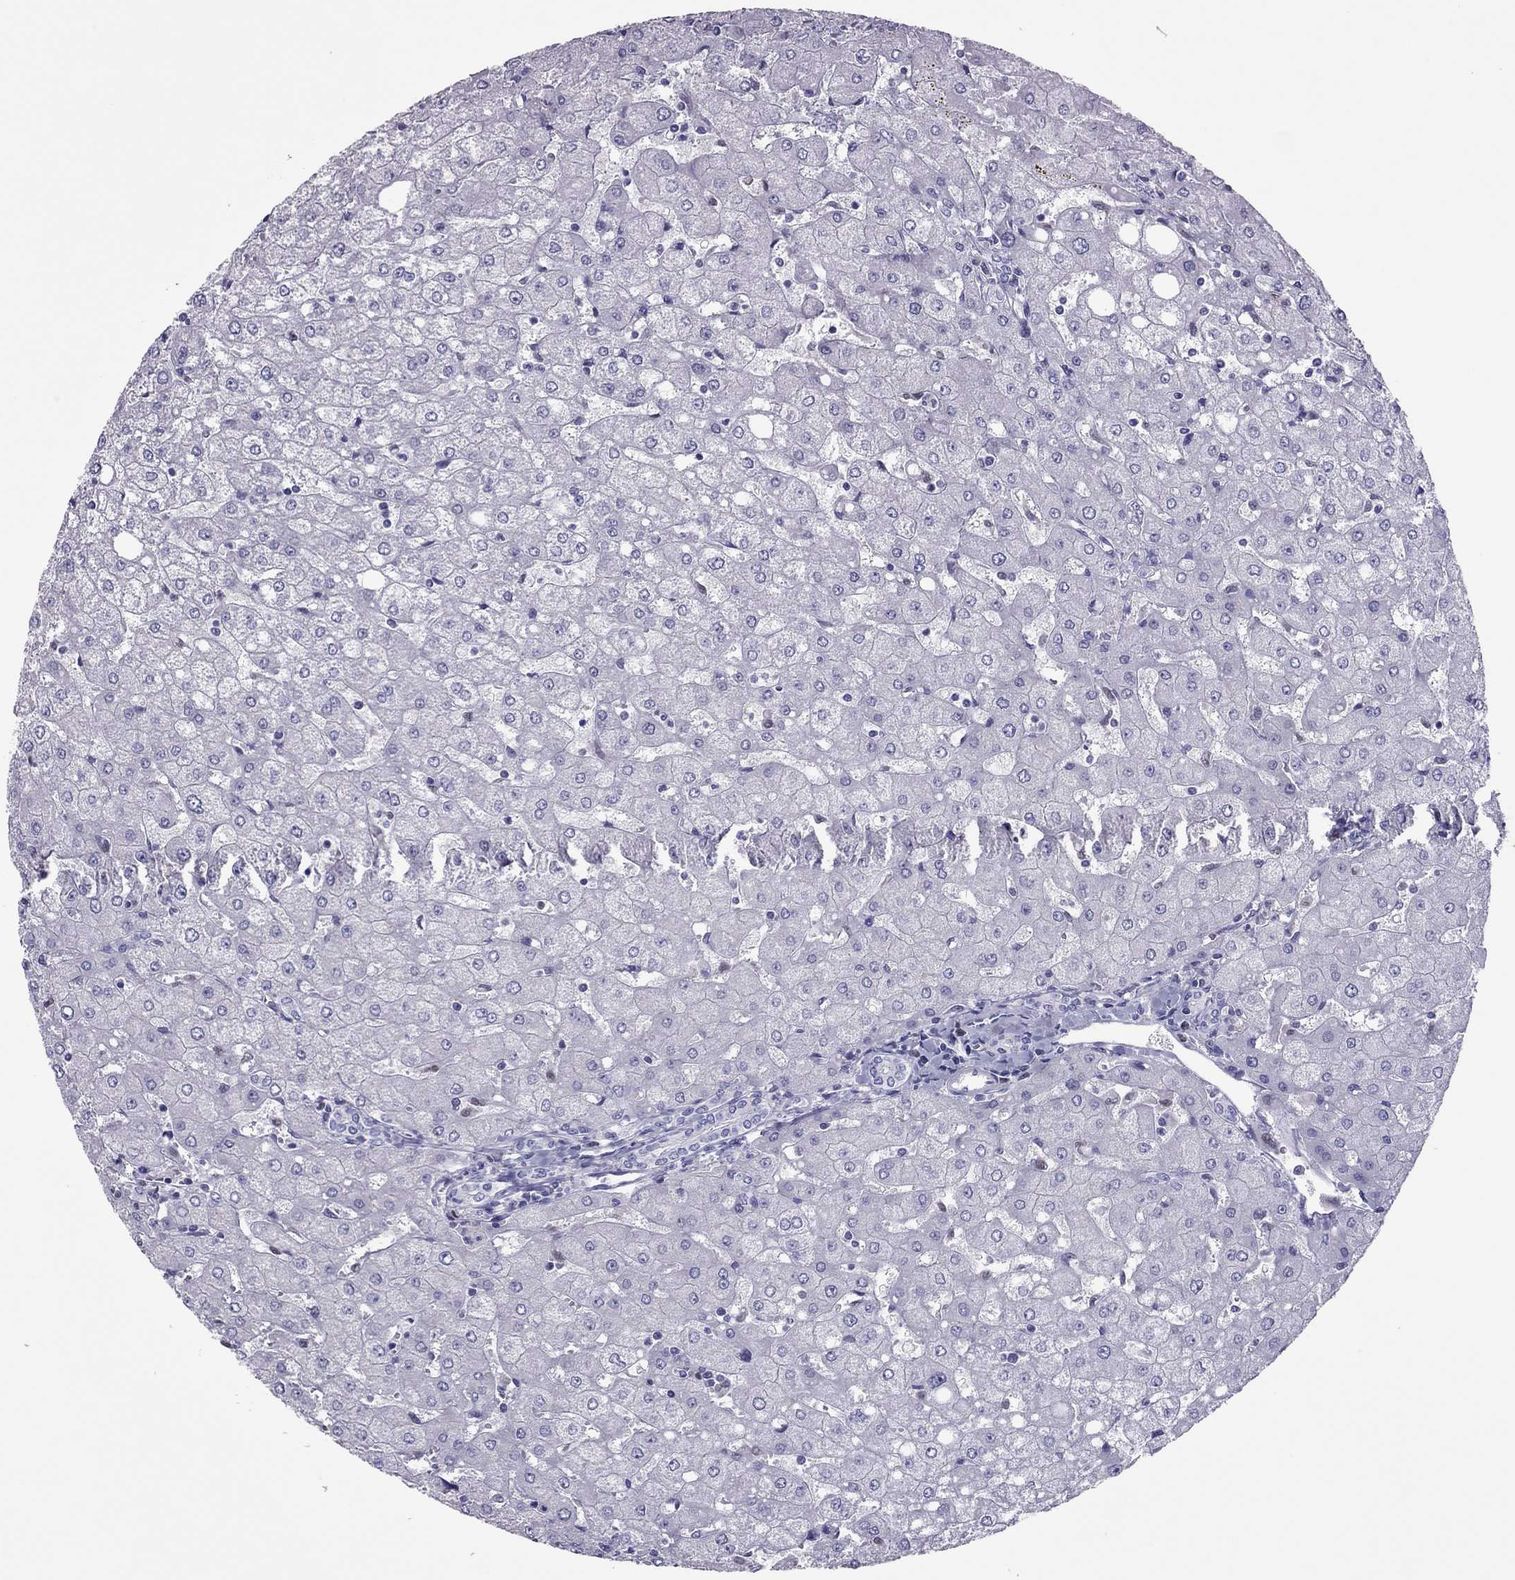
{"staining": {"intensity": "negative", "quantity": "none", "location": "none"}, "tissue": "liver", "cell_type": "Cholangiocytes", "image_type": "normal", "snomed": [{"axis": "morphology", "description": "Normal tissue, NOS"}, {"axis": "topography", "description": "Liver"}], "caption": "Immunohistochemistry micrograph of unremarkable liver stained for a protein (brown), which reveals no positivity in cholangiocytes. The staining was performed using DAB to visualize the protein expression in brown, while the nuclei were stained in blue with hematoxylin (Magnification: 20x).", "gene": "SPINT3", "patient": {"sex": "female", "age": 53}}